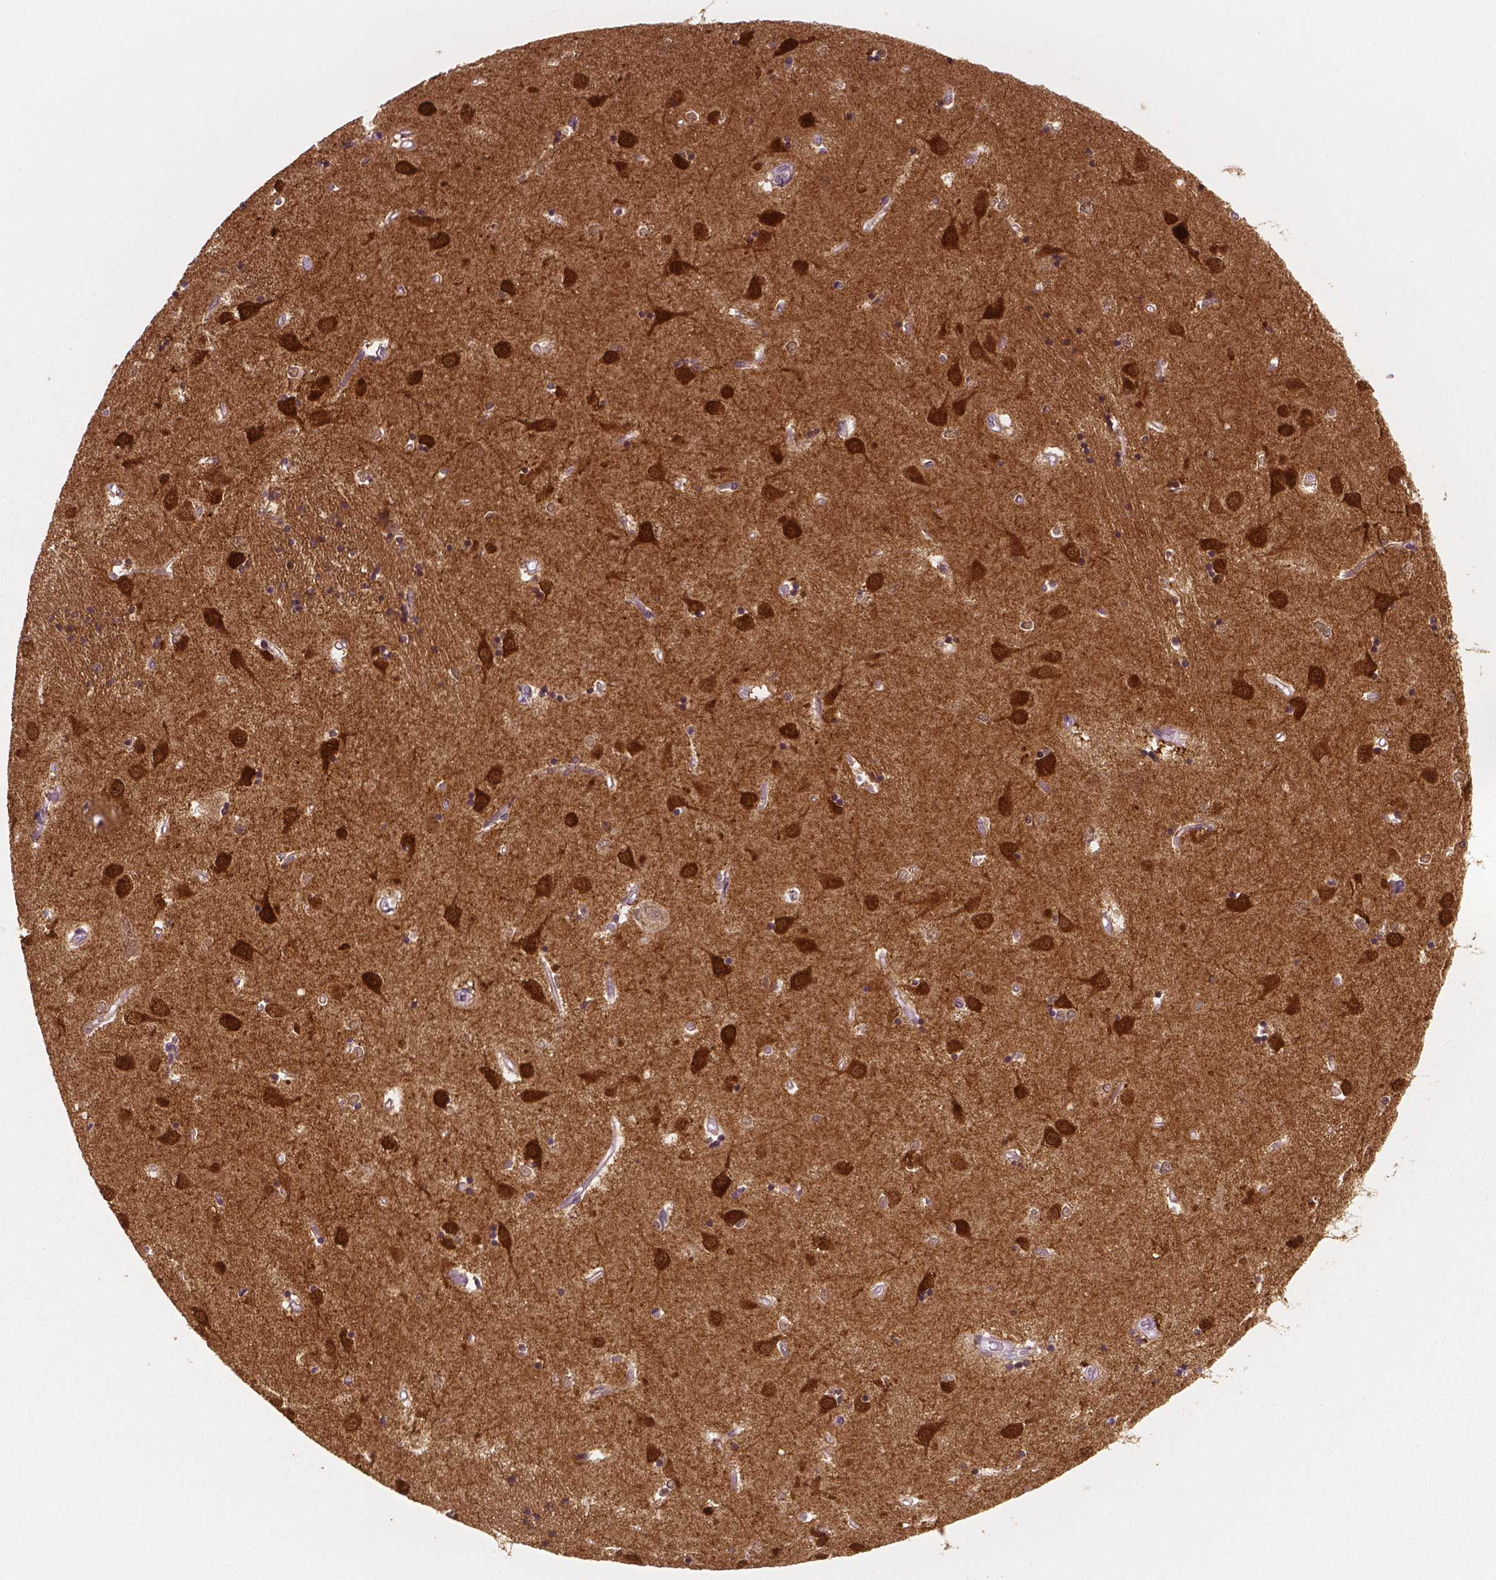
{"staining": {"intensity": "moderate", "quantity": "<25%", "location": "nuclear"}, "tissue": "caudate", "cell_type": "Glial cells", "image_type": "normal", "snomed": [{"axis": "morphology", "description": "Normal tissue, NOS"}, {"axis": "topography", "description": "Lateral ventricle wall"}], "caption": "The histopathology image reveals staining of benign caudate, revealing moderate nuclear protein staining (brown color) within glial cells.", "gene": "NECAB1", "patient": {"sex": "male", "age": 54}}